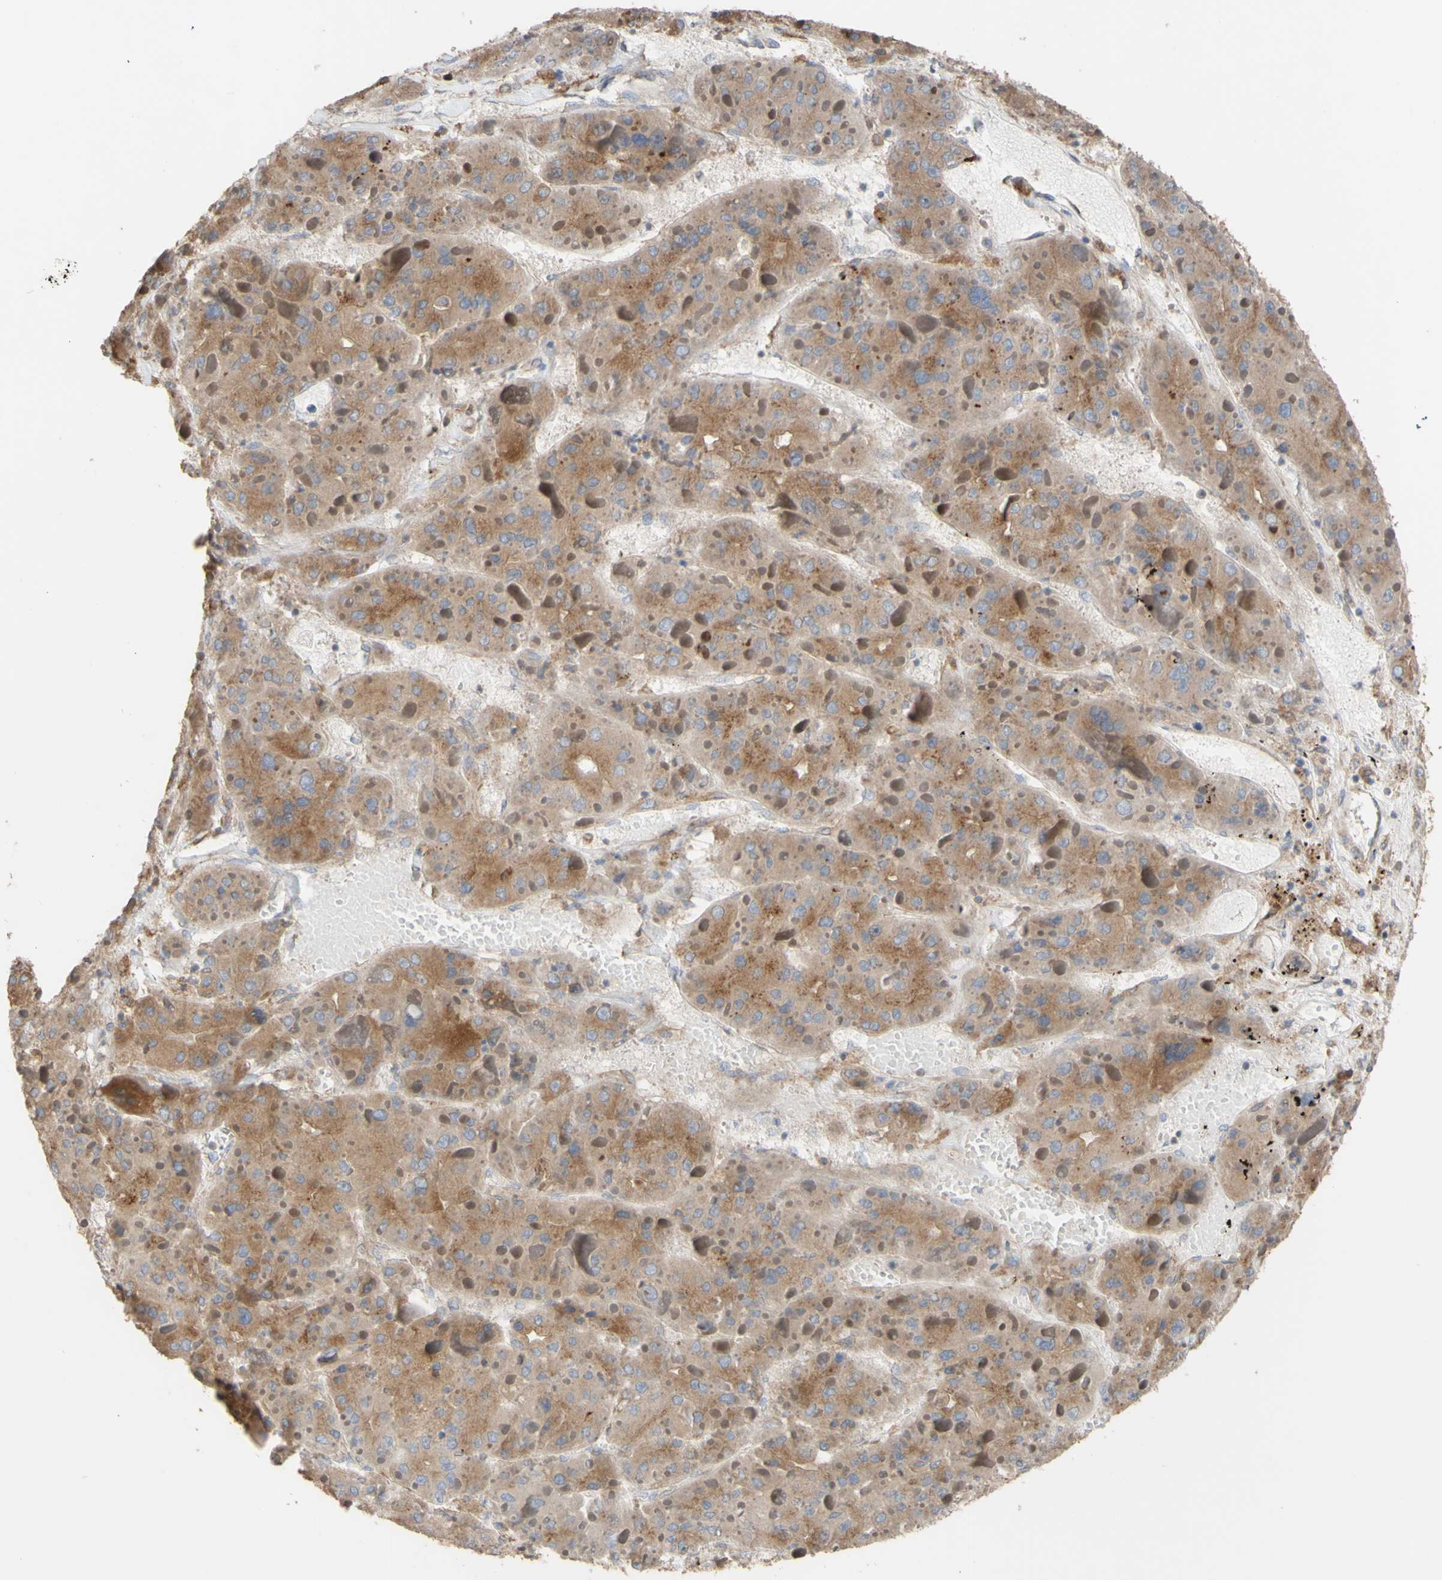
{"staining": {"intensity": "moderate", "quantity": ">75%", "location": "cytoplasmic/membranous"}, "tissue": "liver cancer", "cell_type": "Tumor cells", "image_type": "cancer", "snomed": [{"axis": "morphology", "description": "Carcinoma, Hepatocellular, NOS"}, {"axis": "topography", "description": "Liver"}], "caption": "This is a photomicrograph of IHC staining of liver cancer (hepatocellular carcinoma), which shows moderate expression in the cytoplasmic/membranous of tumor cells.", "gene": "NECTIN3", "patient": {"sex": "female", "age": 73}}